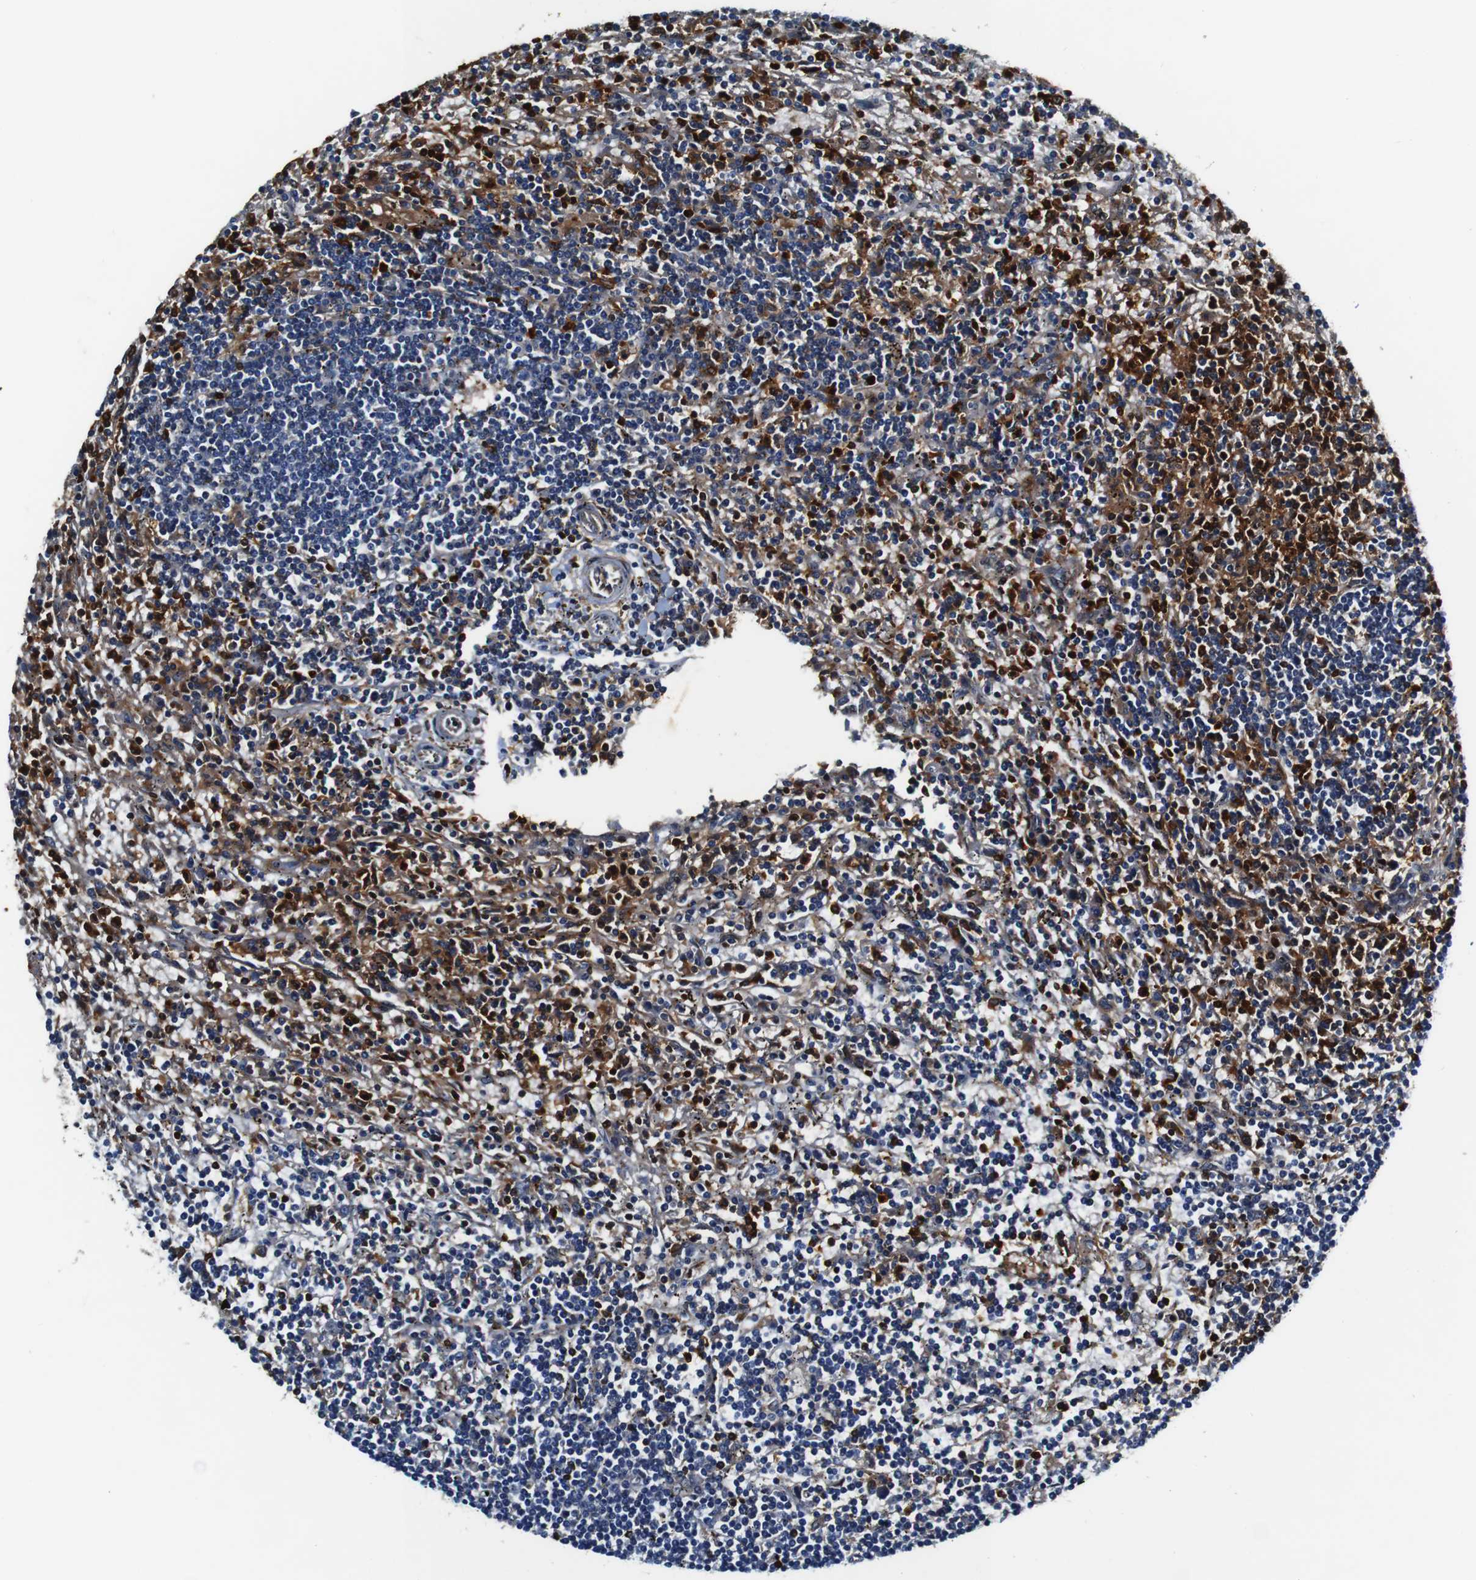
{"staining": {"intensity": "negative", "quantity": "none", "location": "none"}, "tissue": "lymphoma", "cell_type": "Tumor cells", "image_type": "cancer", "snomed": [{"axis": "morphology", "description": "Malignant lymphoma, non-Hodgkin's type, Low grade"}, {"axis": "topography", "description": "Spleen"}], "caption": "Immunohistochemistry image of neoplastic tissue: human lymphoma stained with DAB demonstrates no significant protein positivity in tumor cells.", "gene": "ANXA1", "patient": {"sex": "male", "age": 76}}